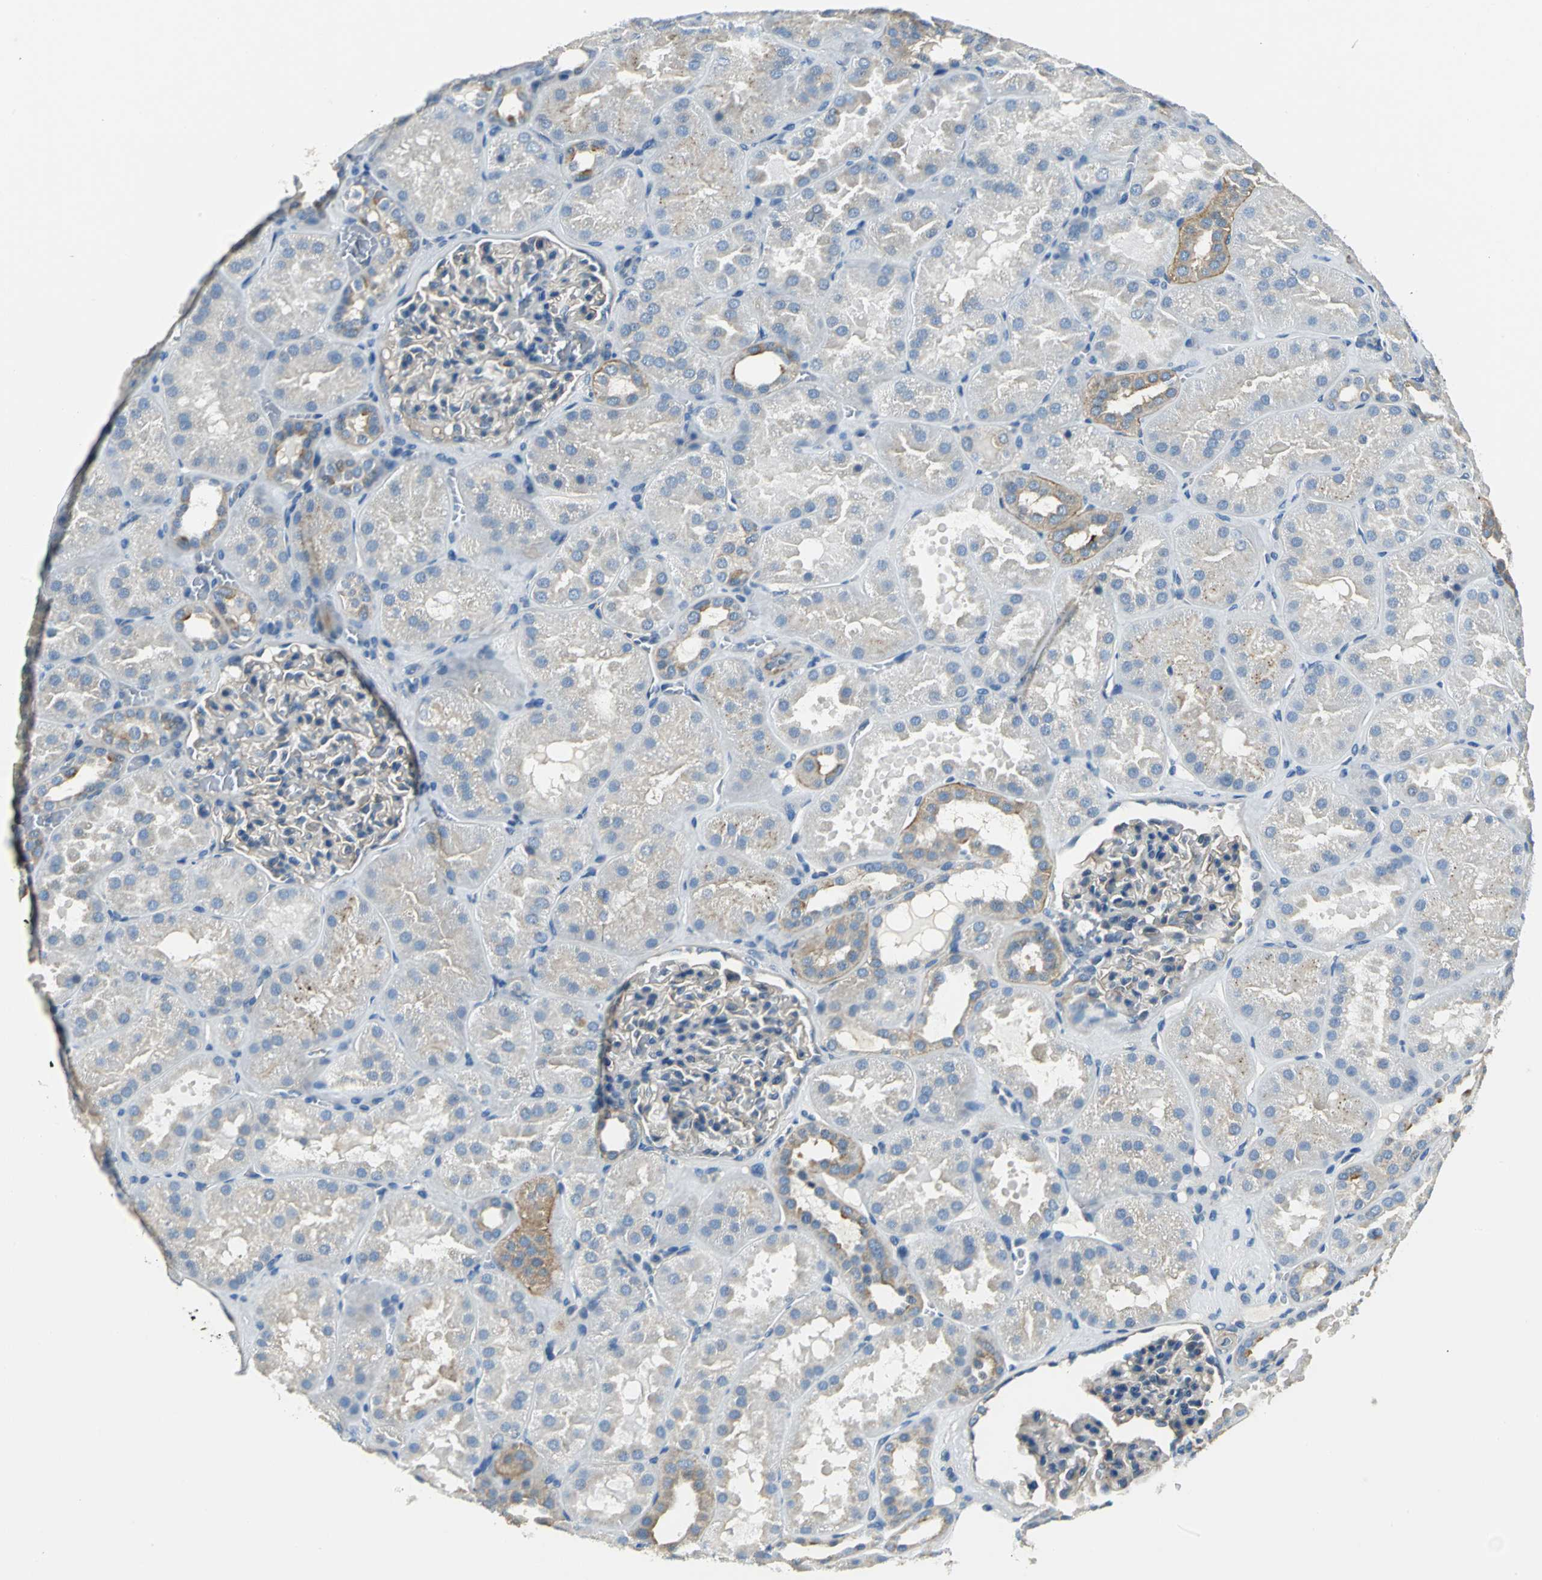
{"staining": {"intensity": "weak", "quantity": "25%-75%", "location": "cytoplasmic/membranous"}, "tissue": "kidney", "cell_type": "Cells in glomeruli", "image_type": "normal", "snomed": [{"axis": "morphology", "description": "Normal tissue, NOS"}, {"axis": "topography", "description": "Kidney"}], "caption": "DAB immunohistochemical staining of benign kidney displays weak cytoplasmic/membranous protein positivity in about 25%-75% of cells in glomeruli. (DAB = brown stain, brightfield microscopy at high magnification).", "gene": "SLC16A7", "patient": {"sex": "male", "age": 28}}